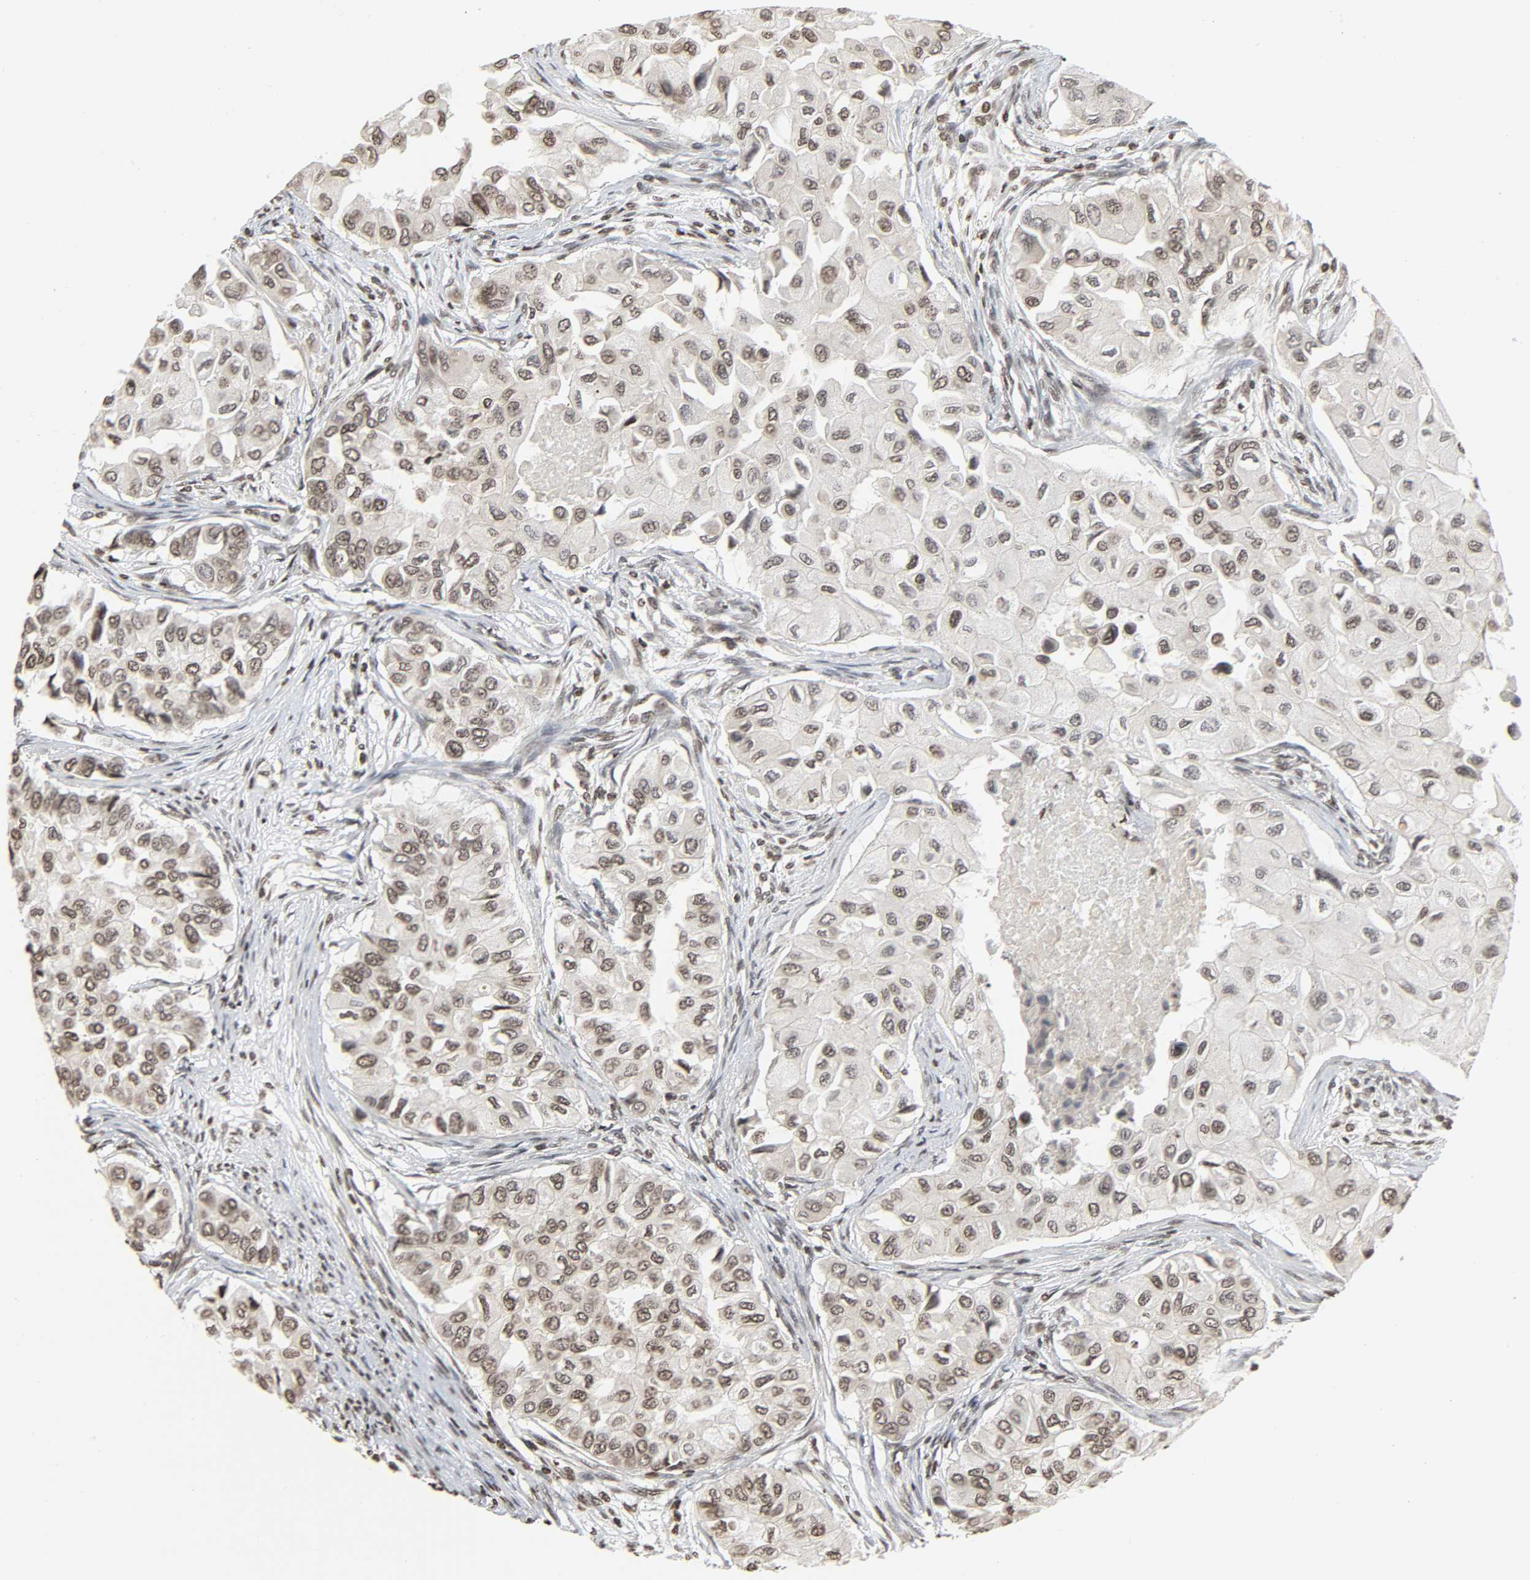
{"staining": {"intensity": "moderate", "quantity": ">75%", "location": "nuclear"}, "tissue": "breast cancer", "cell_type": "Tumor cells", "image_type": "cancer", "snomed": [{"axis": "morphology", "description": "Normal tissue, NOS"}, {"axis": "morphology", "description": "Duct carcinoma"}, {"axis": "topography", "description": "Breast"}], "caption": "IHC histopathology image of neoplastic tissue: human intraductal carcinoma (breast) stained using immunohistochemistry (IHC) exhibits medium levels of moderate protein expression localized specifically in the nuclear of tumor cells, appearing as a nuclear brown color.", "gene": "ELAVL1", "patient": {"sex": "female", "age": 49}}